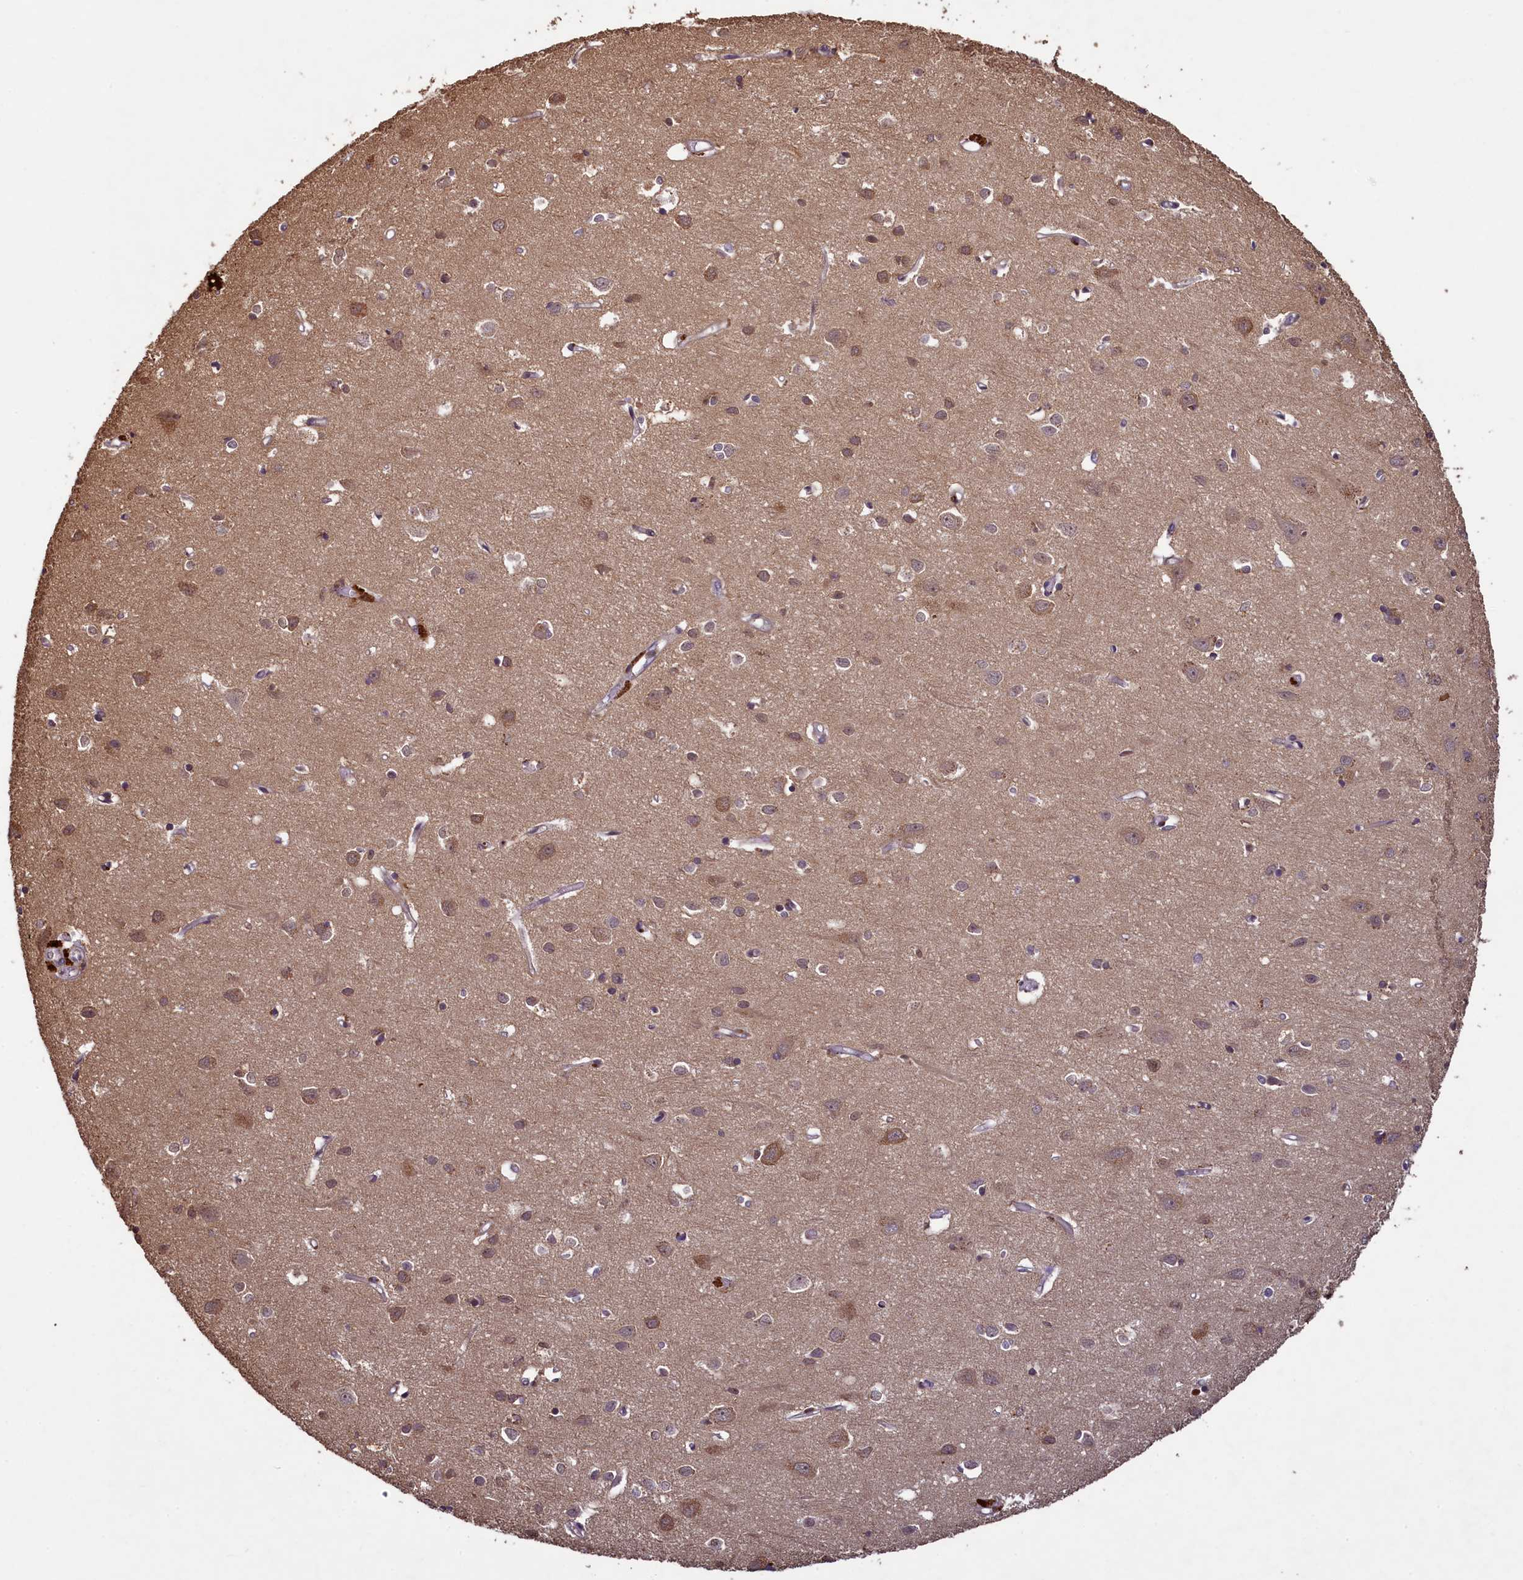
{"staining": {"intensity": "negative", "quantity": "none", "location": "none"}, "tissue": "cerebral cortex", "cell_type": "Endothelial cells", "image_type": "normal", "snomed": [{"axis": "morphology", "description": "Normal tissue, NOS"}, {"axis": "topography", "description": "Cerebral cortex"}], "caption": "Photomicrograph shows no protein positivity in endothelial cells of benign cerebral cortex. (Brightfield microscopy of DAB (3,3'-diaminobenzidine) immunohistochemistry at high magnification).", "gene": "NUDT6", "patient": {"sex": "female", "age": 64}}